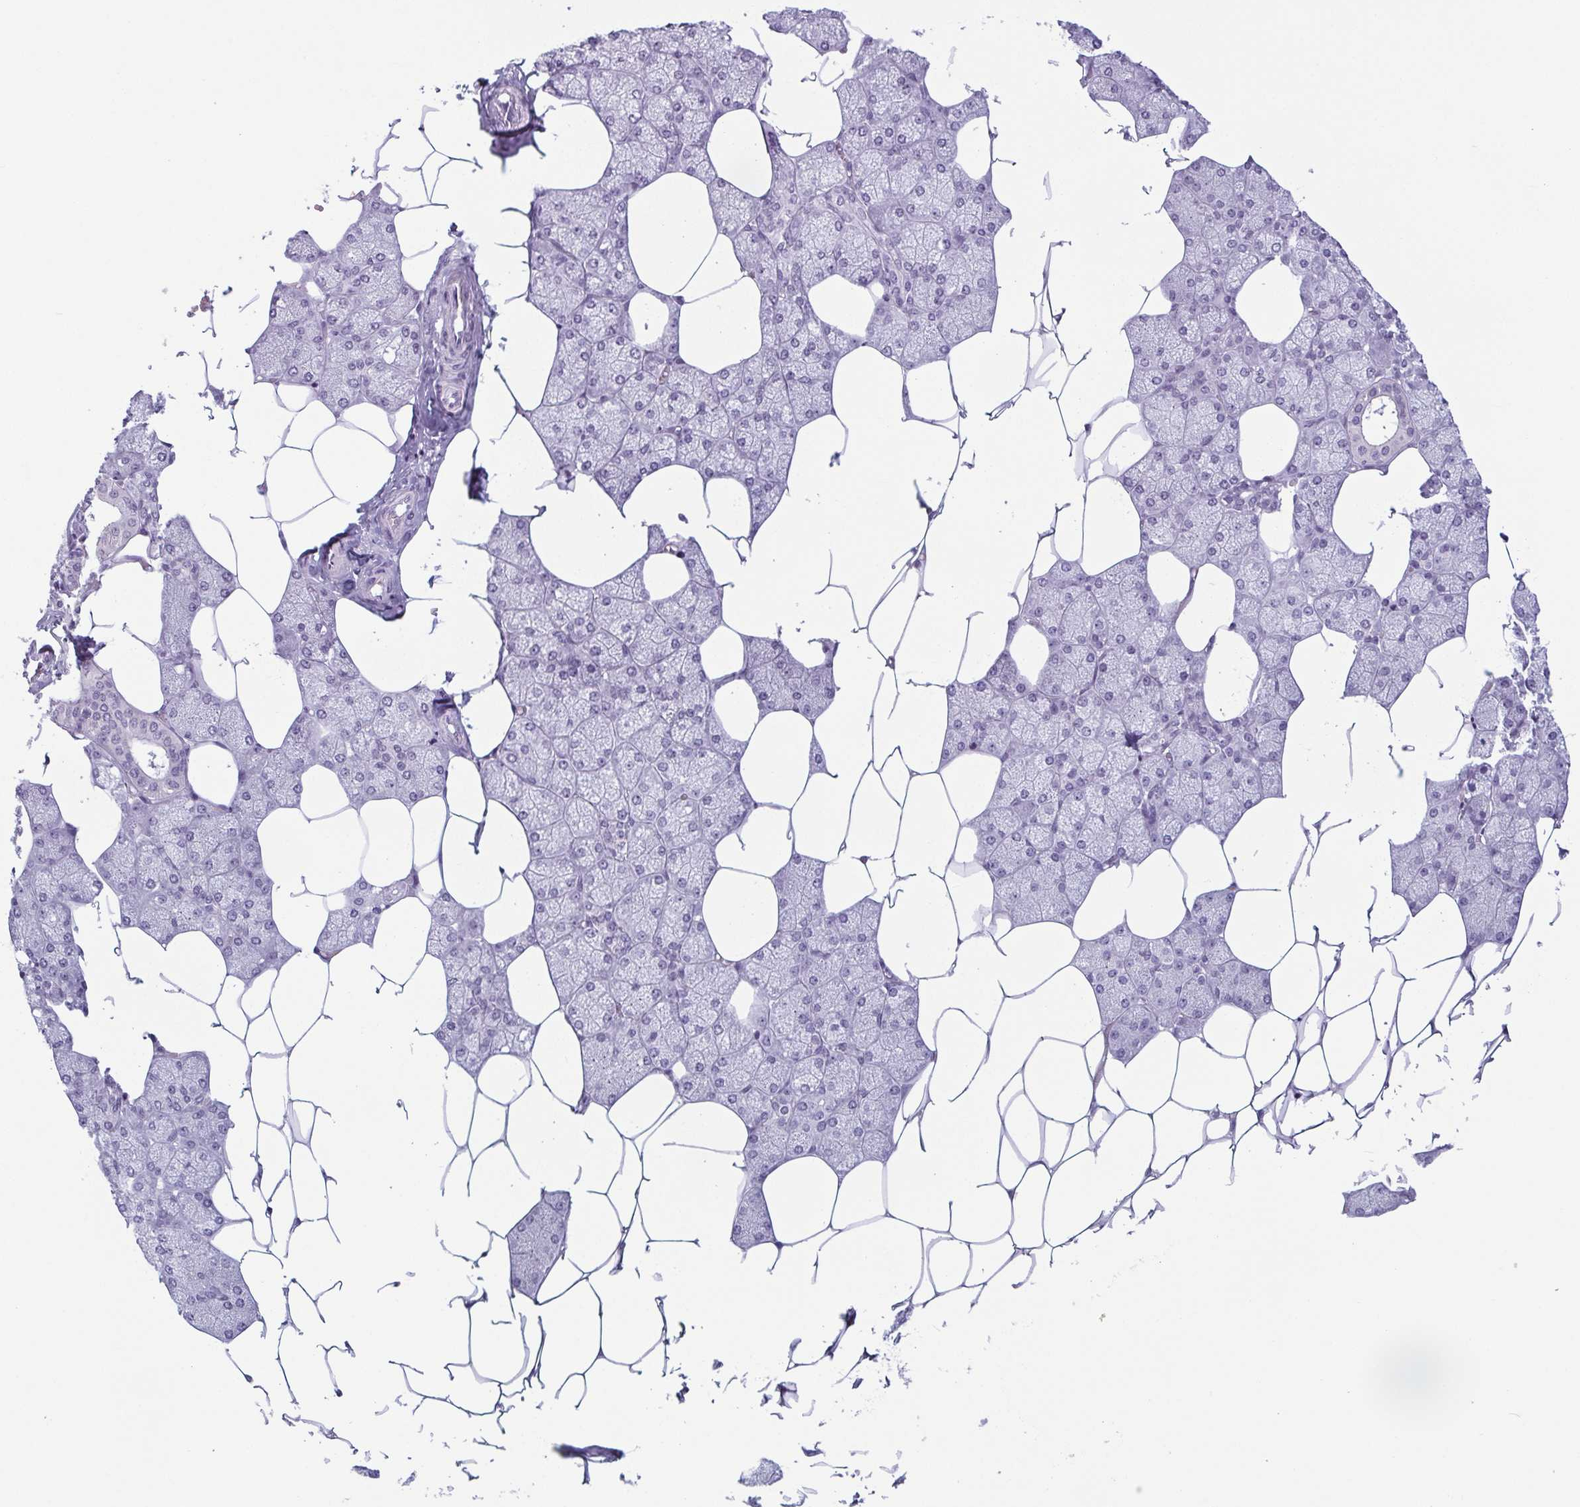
{"staining": {"intensity": "negative", "quantity": "none", "location": "none"}, "tissue": "salivary gland", "cell_type": "Glandular cells", "image_type": "normal", "snomed": [{"axis": "morphology", "description": "Normal tissue, NOS"}, {"axis": "topography", "description": "Salivary gland"}], "caption": "Protein analysis of benign salivary gland exhibits no significant staining in glandular cells.", "gene": "KRT78", "patient": {"sex": "female", "age": 43}}